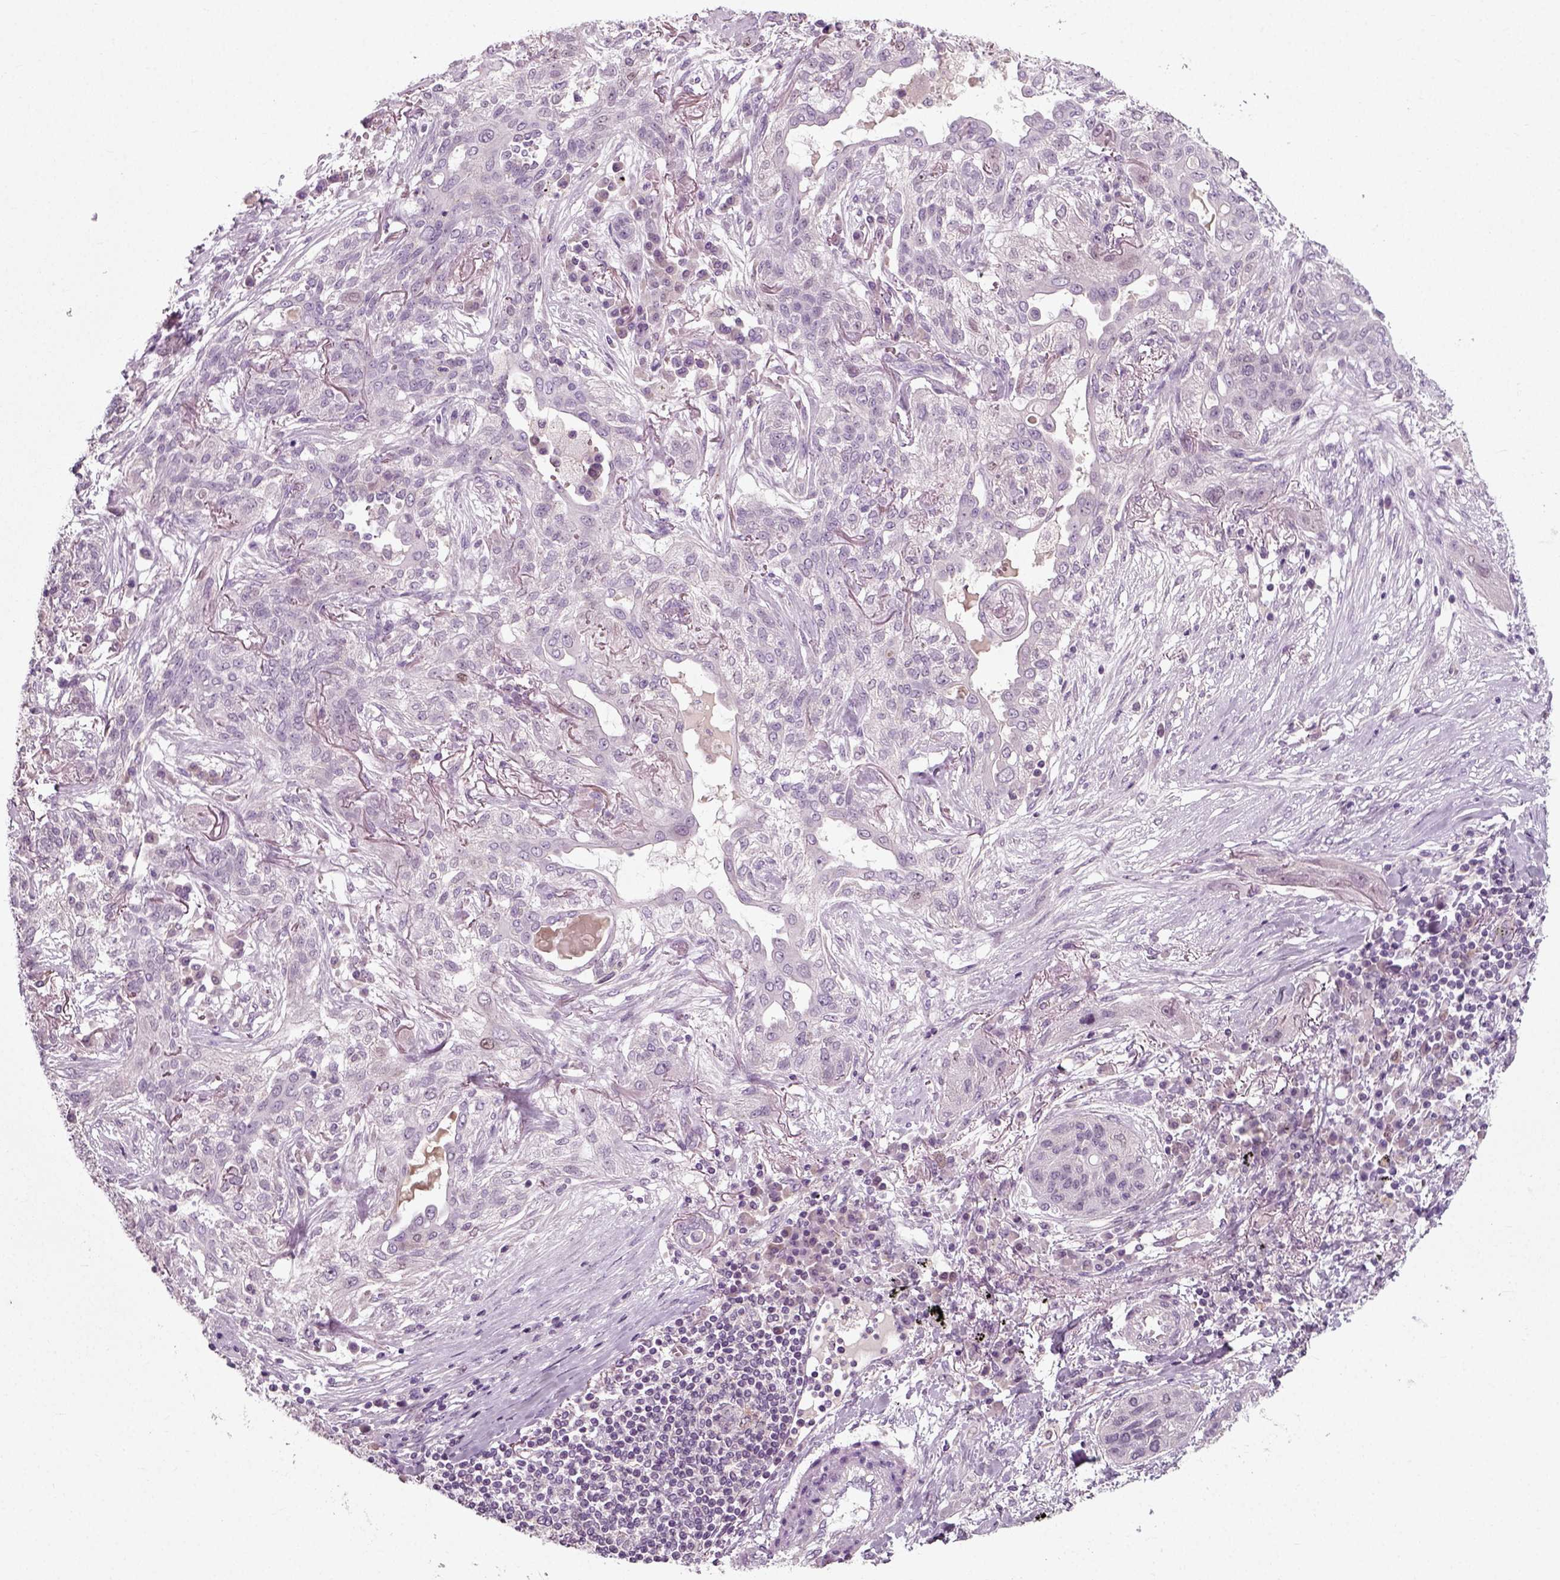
{"staining": {"intensity": "negative", "quantity": "none", "location": "none"}, "tissue": "lung cancer", "cell_type": "Tumor cells", "image_type": "cancer", "snomed": [{"axis": "morphology", "description": "Squamous cell carcinoma, NOS"}, {"axis": "topography", "description": "Lung"}], "caption": "Immunohistochemistry photomicrograph of neoplastic tissue: lung cancer (squamous cell carcinoma) stained with DAB displays no significant protein positivity in tumor cells.", "gene": "RND2", "patient": {"sex": "female", "age": 70}}